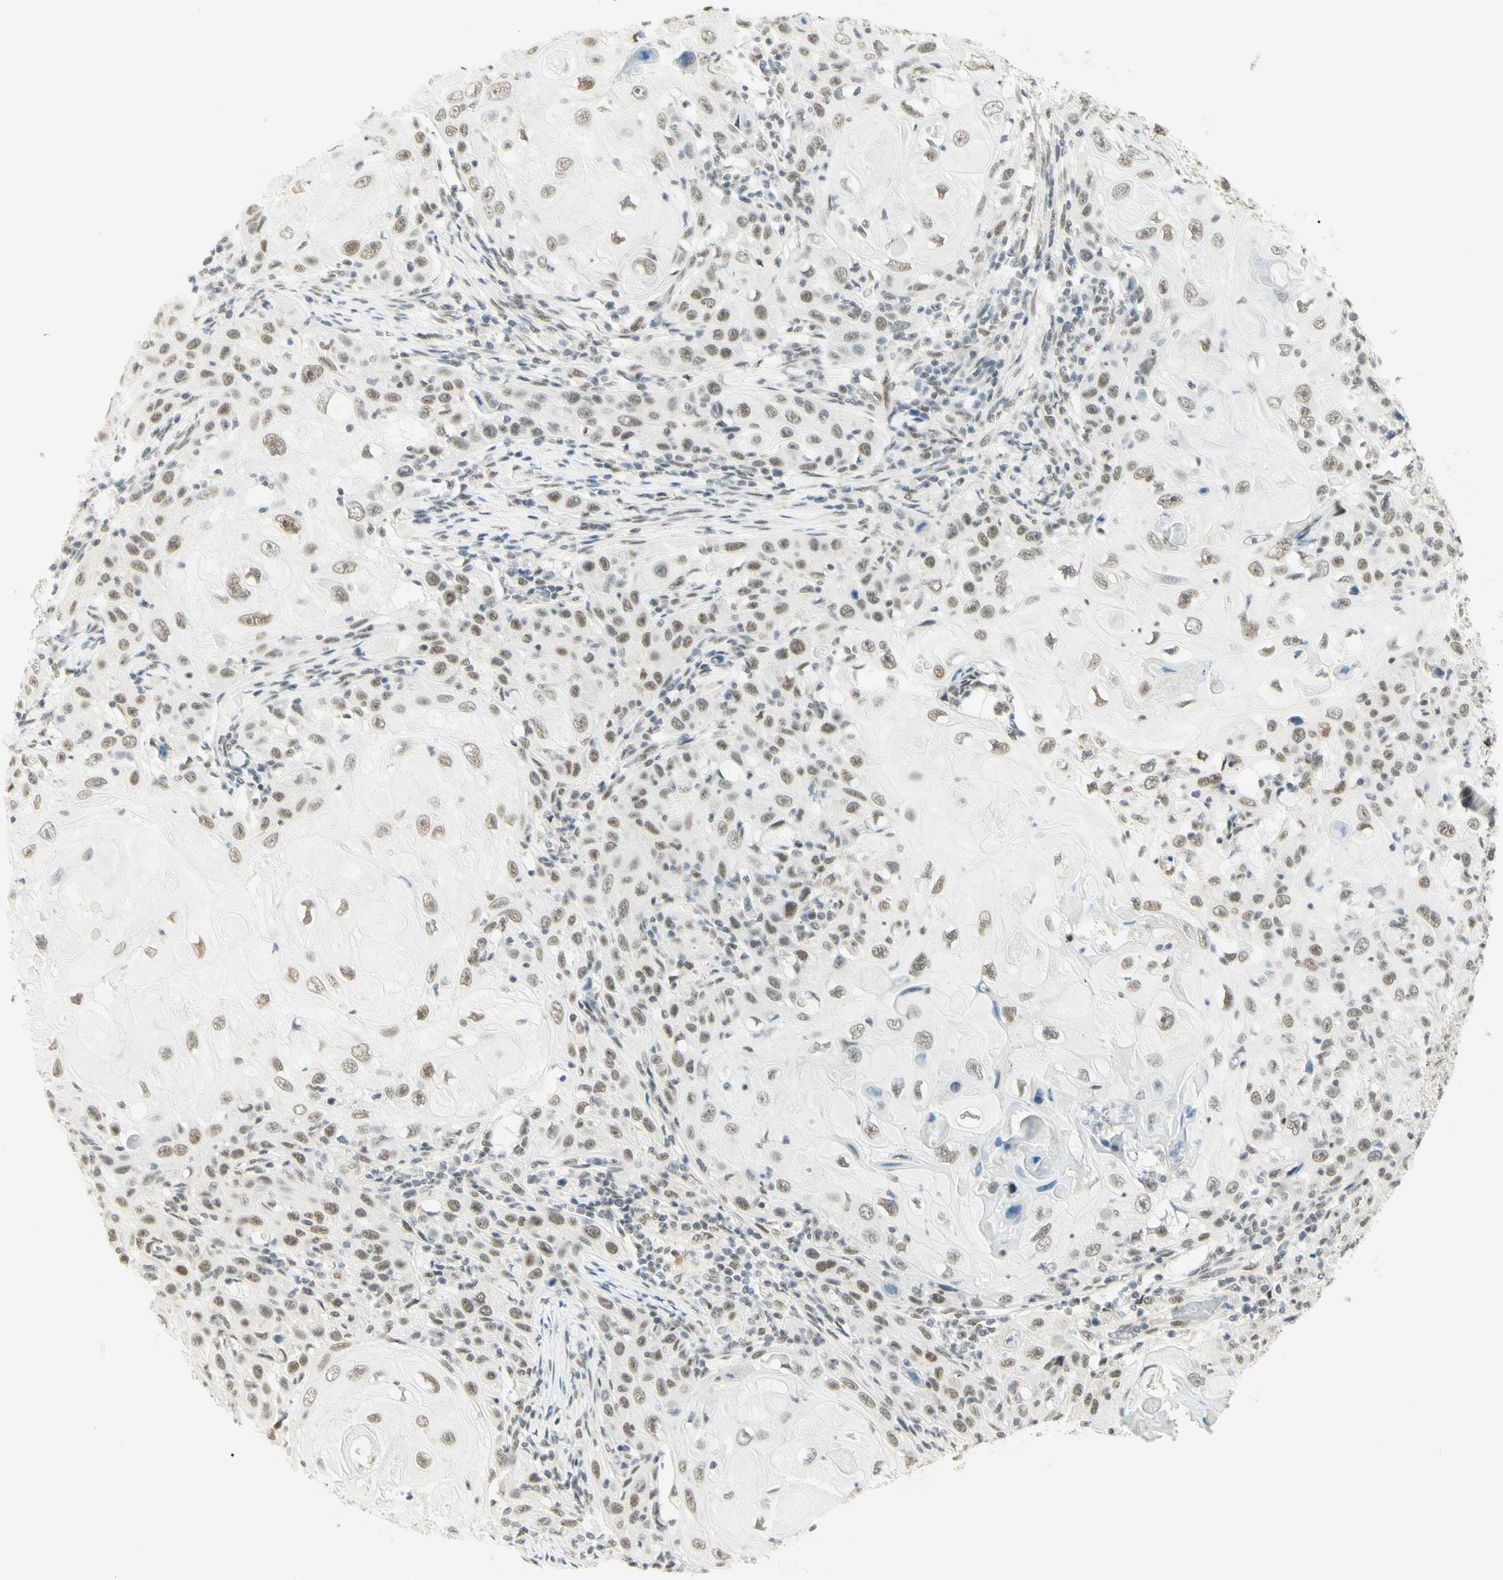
{"staining": {"intensity": "moderate", "quantity": ">75%", "location": "nuclear"}, "tissue": "skin cancer", "cell_type": "Tumor cells", "image_type": "cancer", "snomed": [{"axis": "morphology", "description": "Squamous cell carcinoma, NOS"}, {"axis": "topography", "description": "Skin"}], "caption": "Immunohistochemical staining of skin cancer (squamous cell carcinoma) reveals medium levels of moderate nuclear staining in approximately >75% of tumor cells. (DAB IHC, brown staining for protein, blue staining for nuclei).", "gene": "PMS2", "patient": {"sex": "female", "age": 88}}